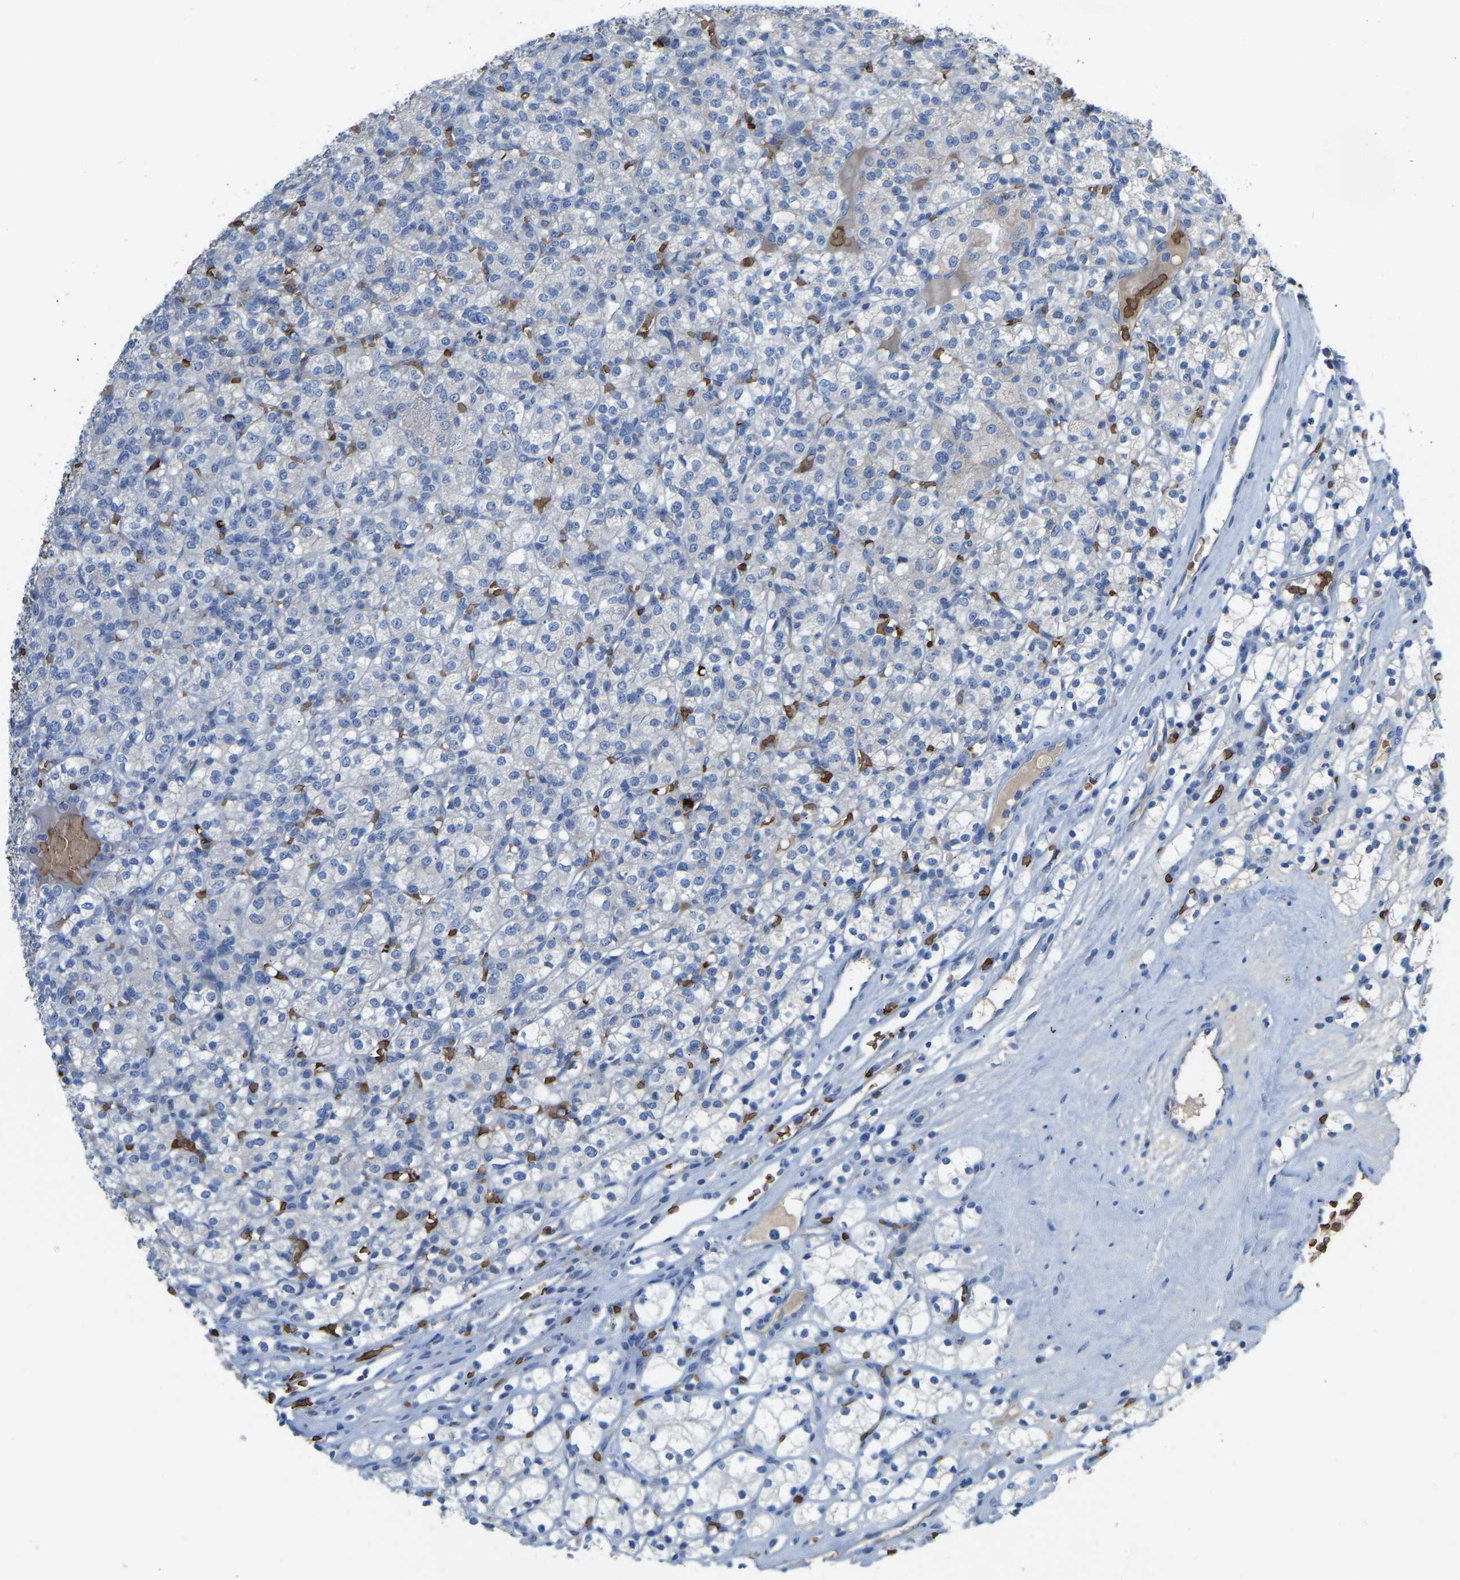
{"staining": {"intensity": "negative", "quantity": "none", "location": "none"}, "tissue": "renal cancer", "cell_type": "Tumor cells", "image_type": "cancer", "snomed": [{"axis": "morphology", "description": "Adenocarcinoma, NOS"}, {"axis": "topography", "description": "Kidney"}], "caption": "There is no significant staining in tumor cells of adenocarcinoma (renal).", "gene": "PIGS", "patient": {"sex": "male", "age": 77}}